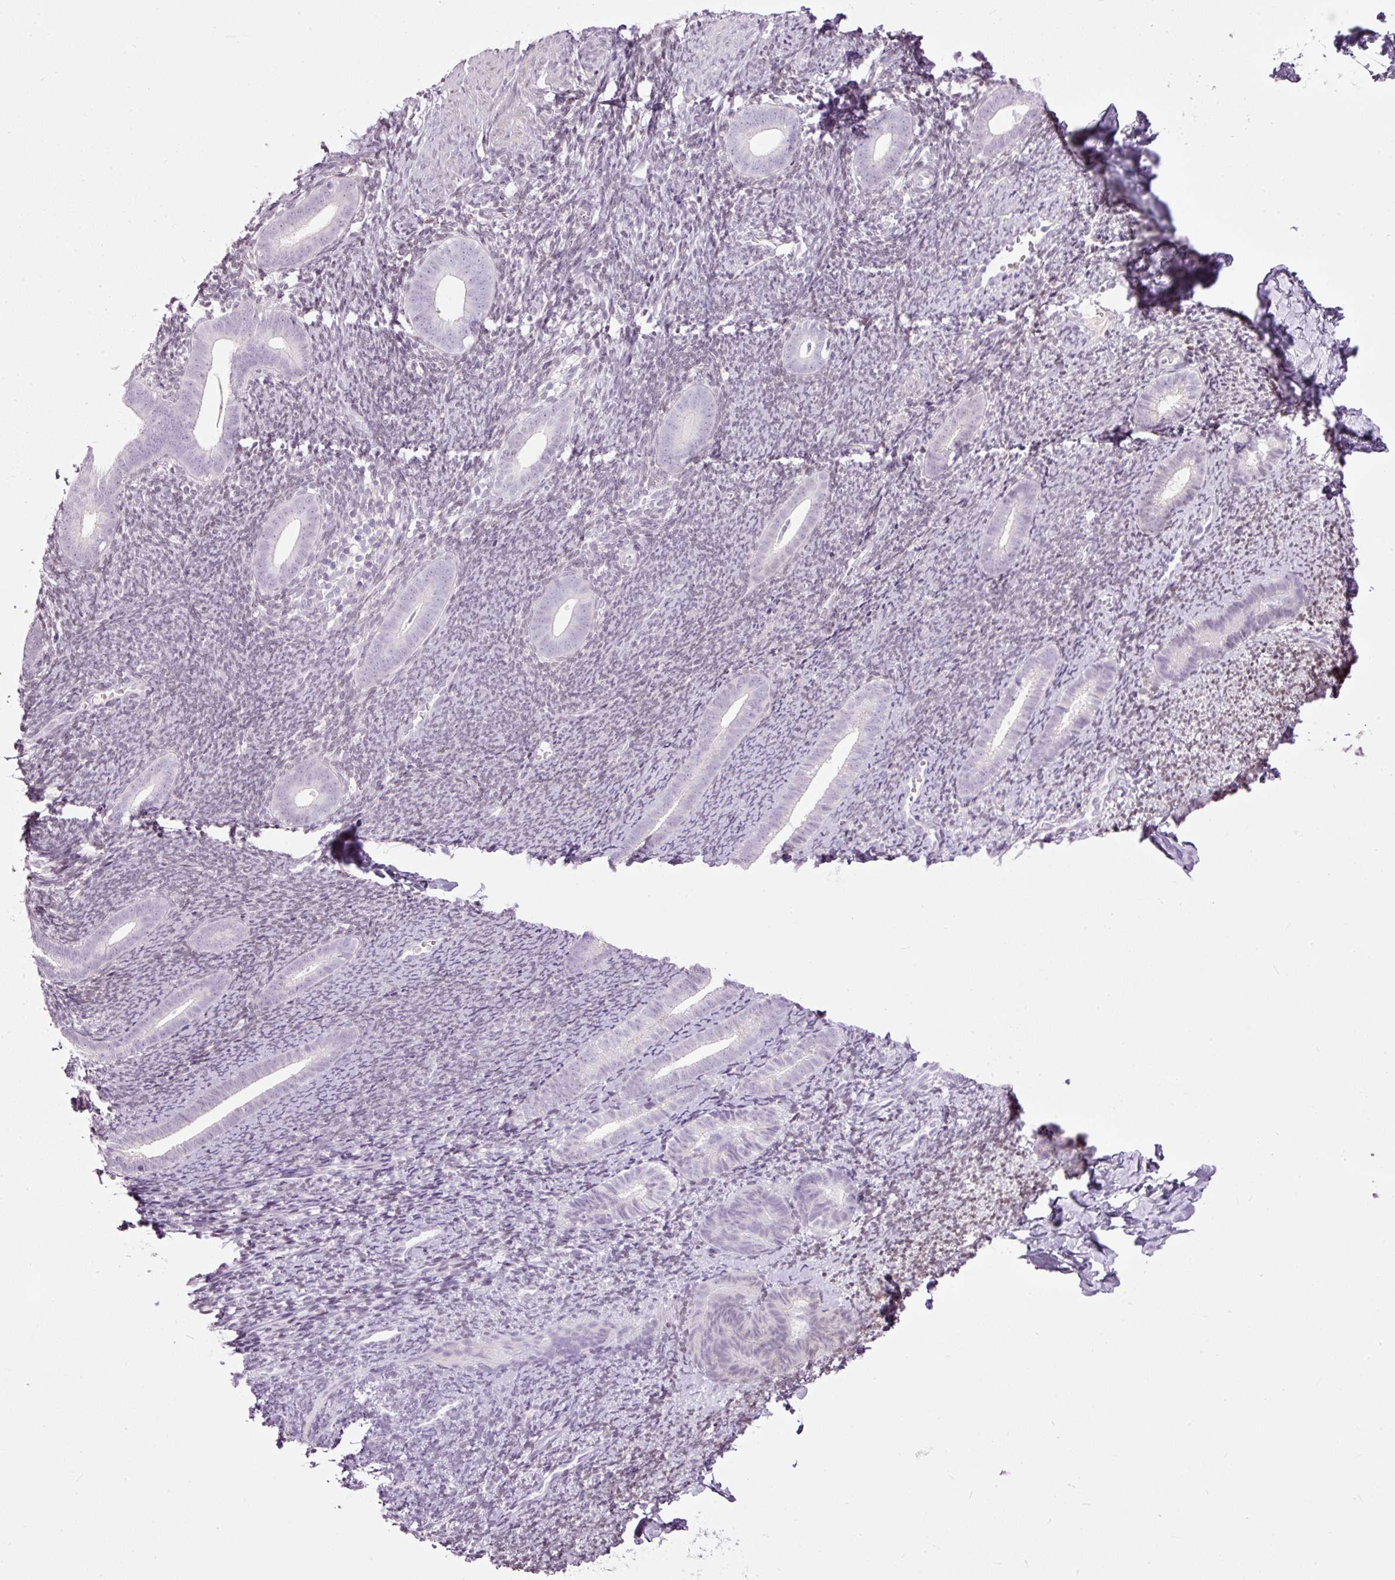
{"staining": {"intensity": "negative", "quantity": "none", "location": "none"}, "tissue": "endometrium", "cell_type": "Cells in endometrial stroma", "image_type": "normal", "snomed": [{"axis": "morphology", "description": "Normal tissue, NOS"}, {"axis": "topography", "description": "Endometrium"}], "caption": "A histopathology image of endometrium stained for a protein demonstrates no brown staining in cells in endometrial stroma.", "gene": "FCRL4", "patient": {"sex": "female", "age": 39}}